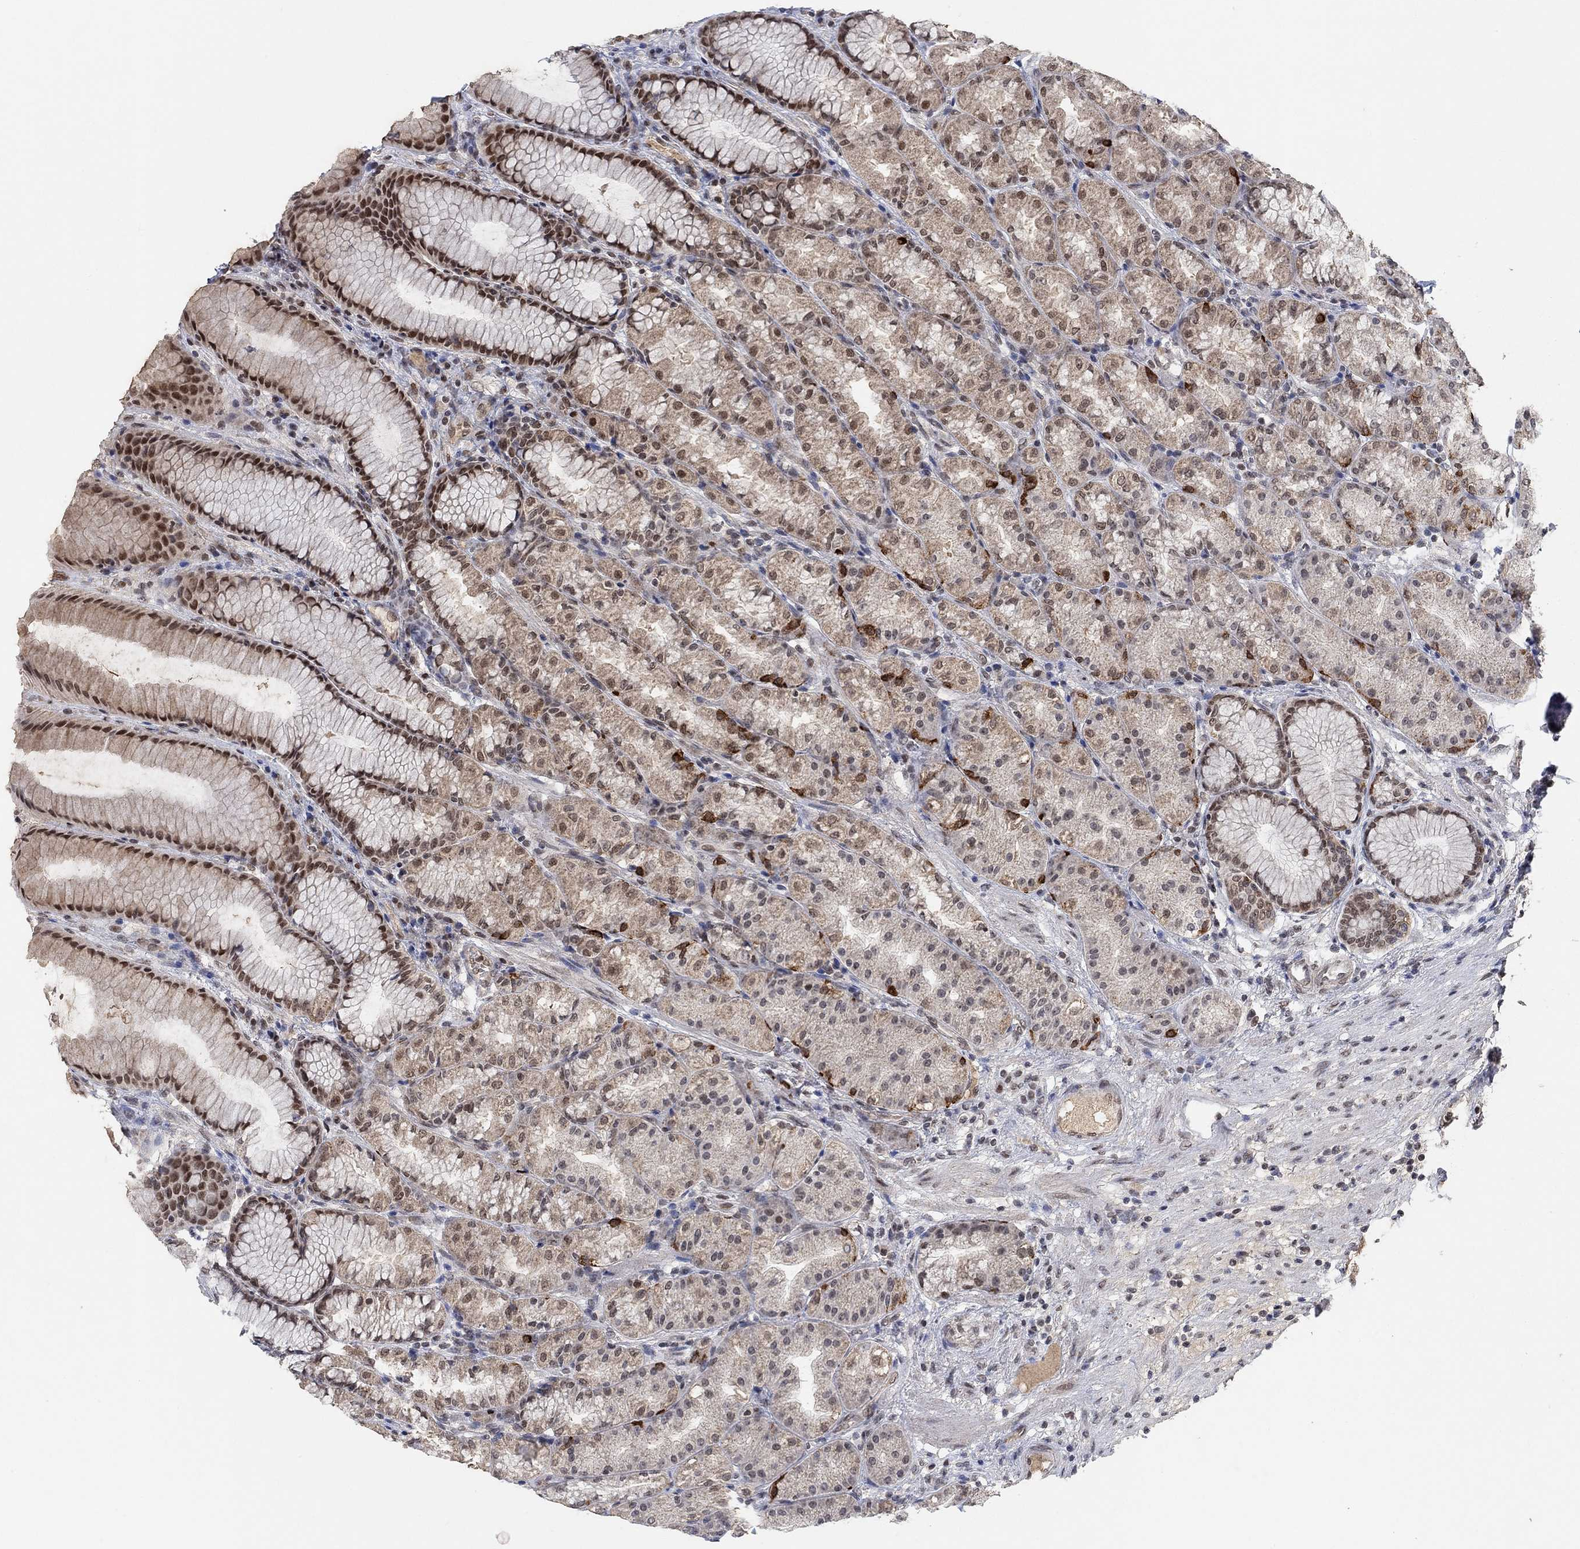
{"staining": {"intensity": "strong", "quantity": "25%-75%", "location": "nuclear"}, "tissue": "stomach", "cell_type": "Glandular cells", "image_type": "normal", "snomed": [{"axis": "morphology", "description": "Normal tissue, NOS"}, {"axis": "morphology", "description": "Adenocarcinoma, NOS"}, {"axis": "topography", "description": "Stomach"}], "caption": "This histopathology image reveals benign stomach stained with immunohistochemistry (IHC) to label a protein in brown. The nuclear of glandular cells show strong positivity for the protein. Nuclei are counter-stained blue.", "gene": "THAP8", "patient": {"sex": "female", "age": 79}}